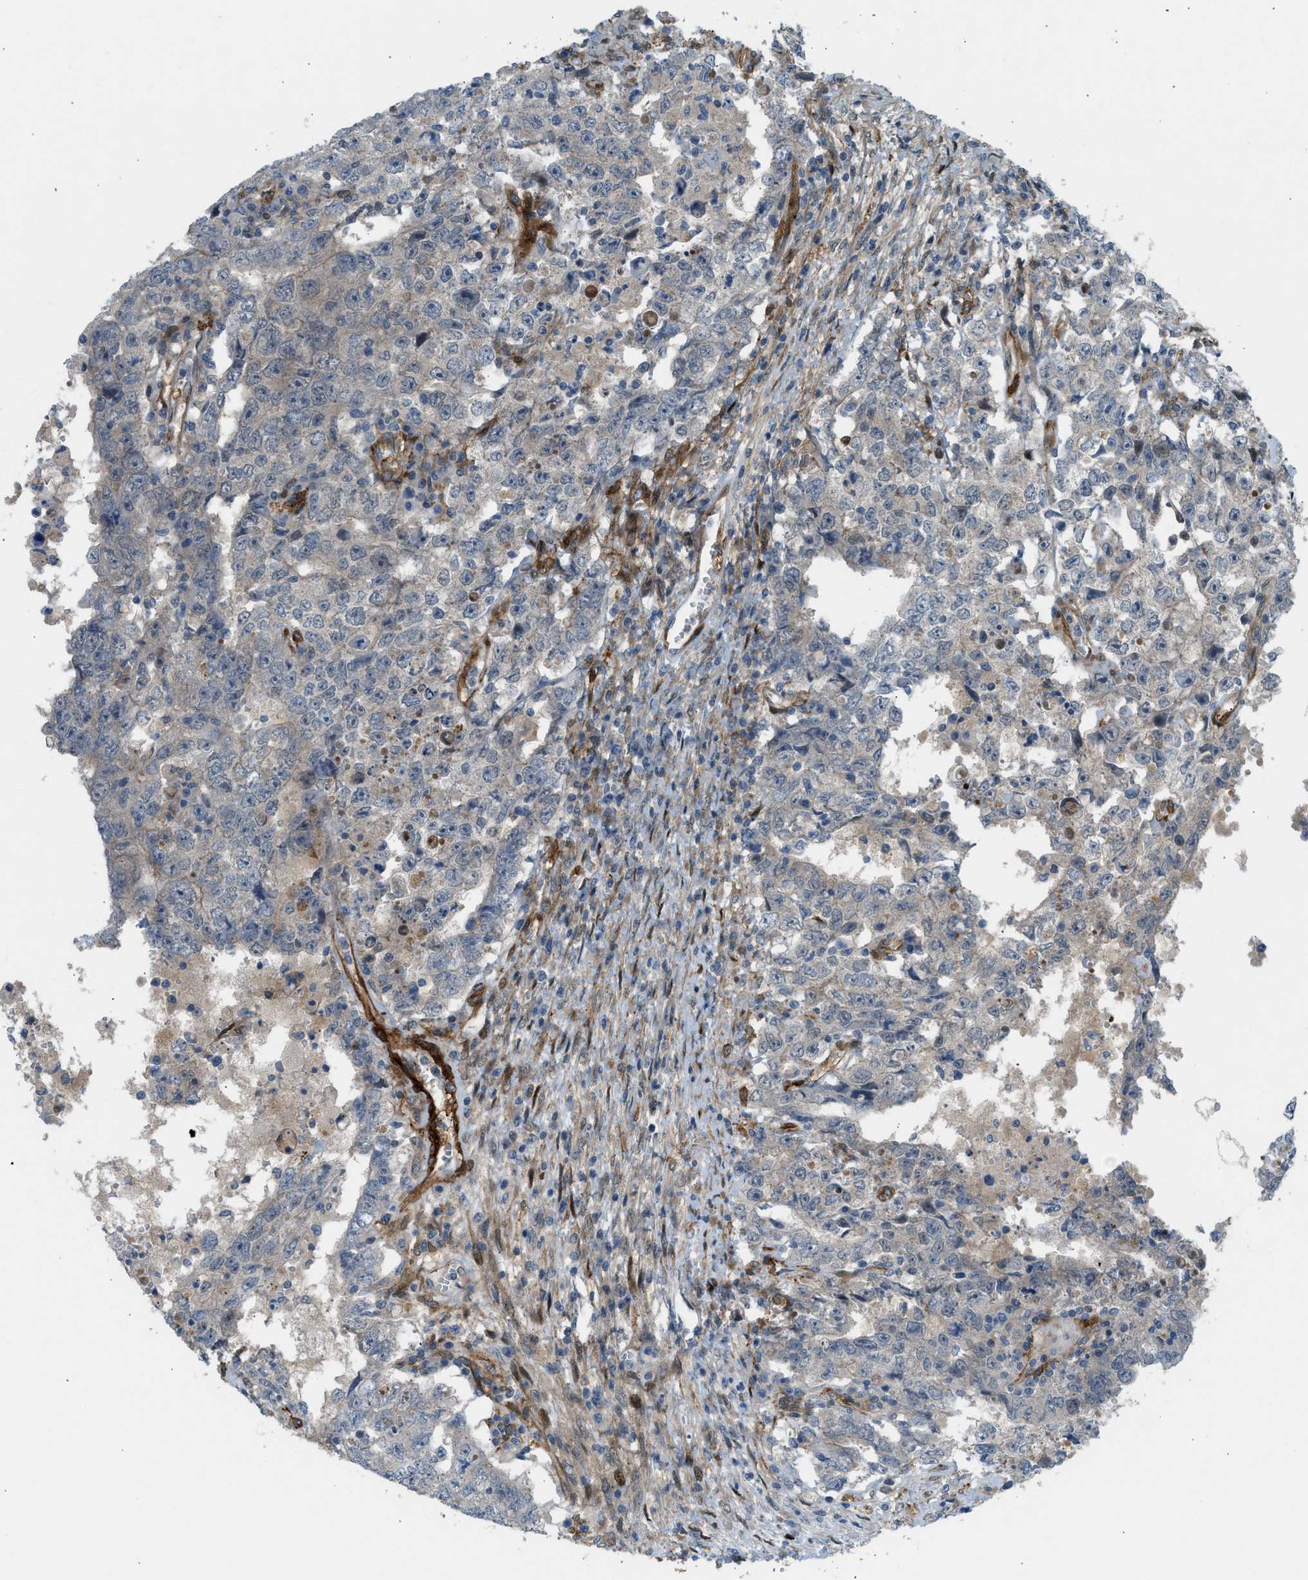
{"staining": {"intensity": "negative", "quantity": "none", "location": "none"}, "tissue": "testis cancer", "cell_type": "Tumor cells", "image_type": "cancer", "snomed": [{"axis": "morphology", "description": "Carcinoma, Embryonal, NOS"}, {"axis": "topography", "description": "Testis"}], "caption": "An image of human testis cancer is negative for staining in tumor cells. (Brightfield microscopy of DAB IHC at high magnification).", "gene": "EDNRA", "patient": {"sex": "male", "age": 26}}